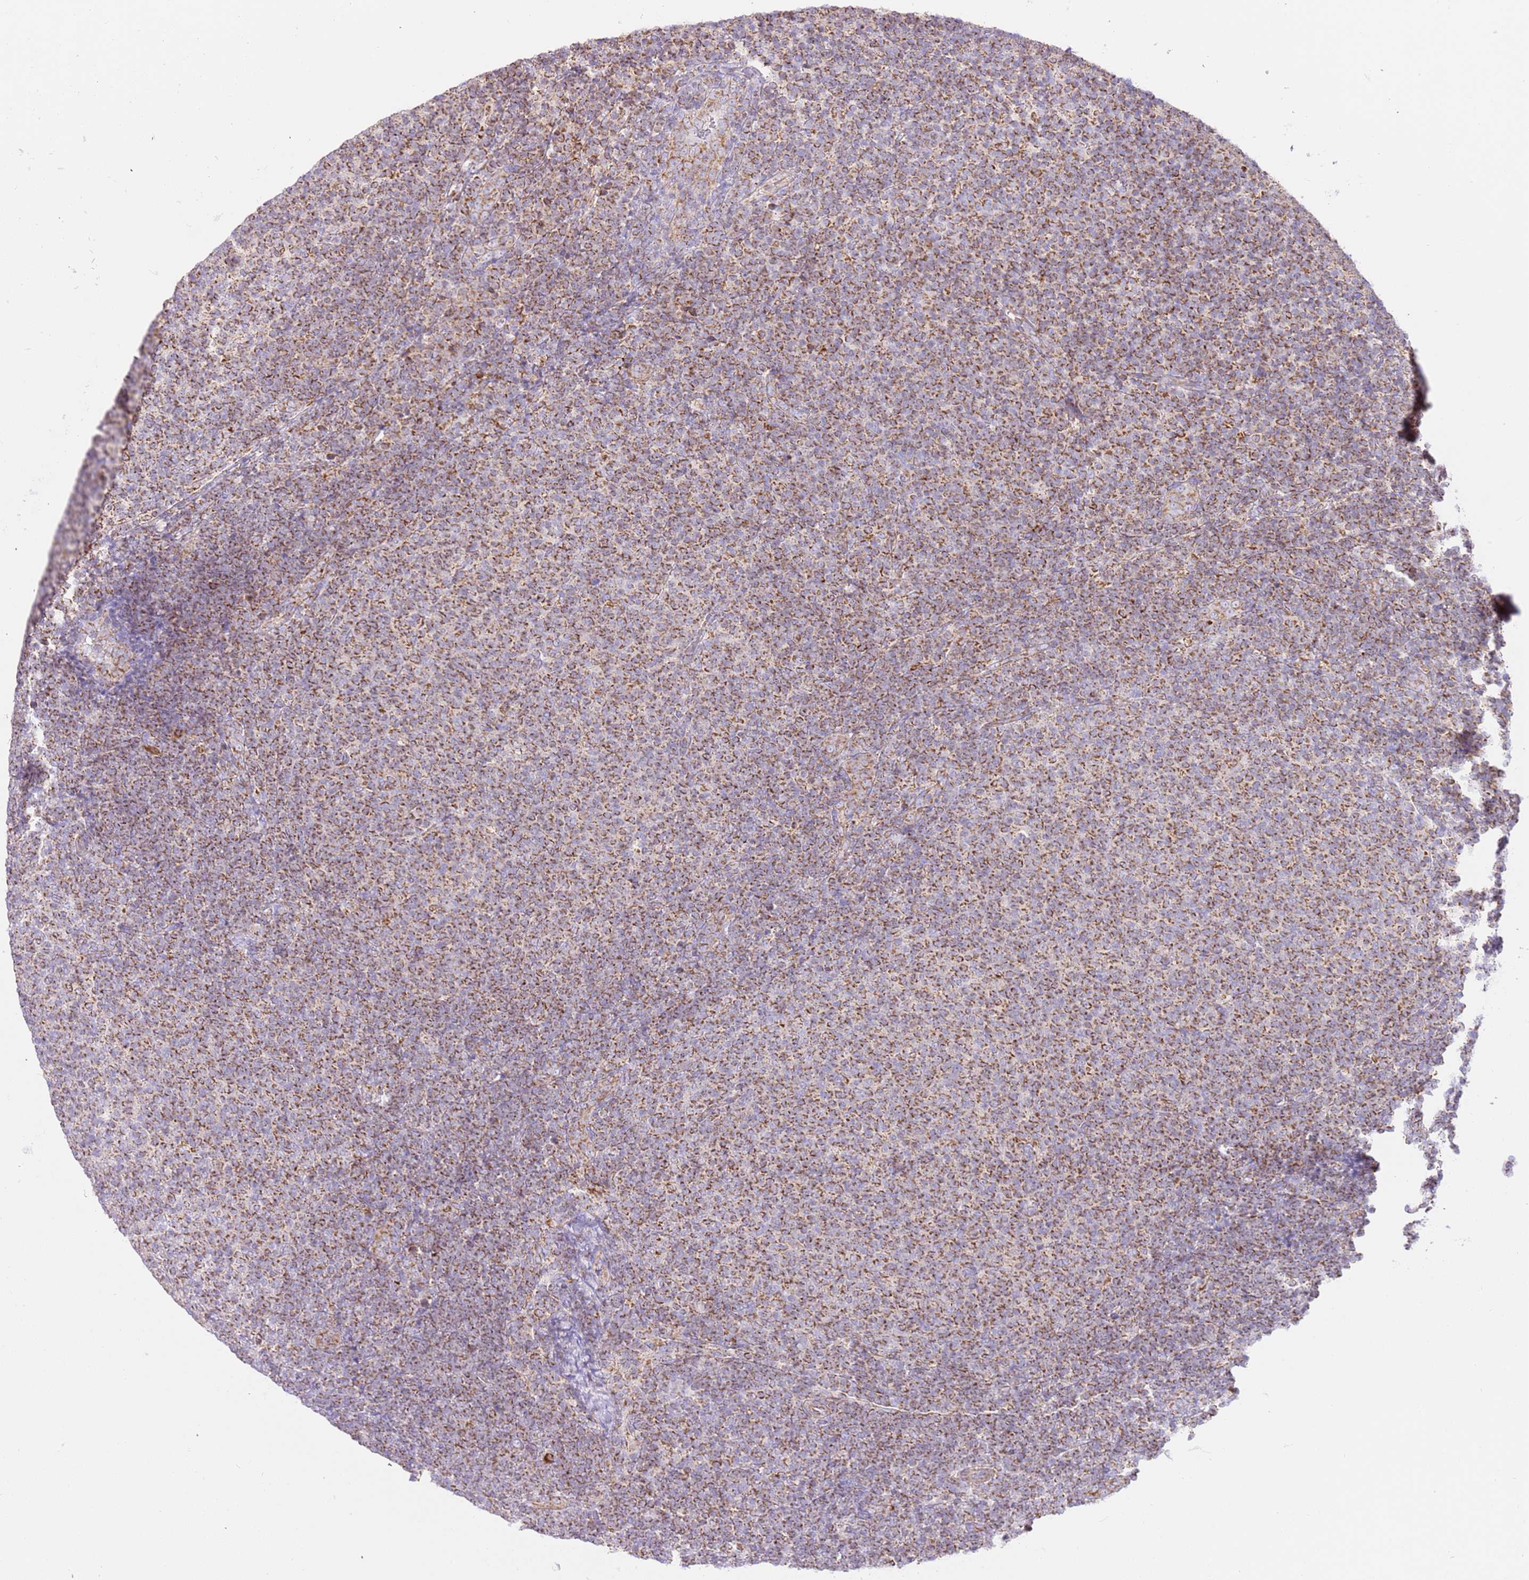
{"staining": {"intensity": "strong", "quantity": ">75%", "location": "cytoplasmic/membranous"}, "tissue": "lymphoma", "cell_type": "Tumor cells", "image_type": "cancer", "snomed": [{"axis": "morphology", "description": "Malignant lymphoma, non-Hodgkin's type, Low grade"}, {"axis": "topography", "description": "Lymph node"}], "caption": "A micrograph of human malignant lymphoma, non-Hodgkin's type (low-grade) stained for a protein displays strong cytoplasmic/membranous brown staining in tumor cells. (Stains: DAB (3,3'-diaminobenzidine) in brown, nuclei in blue, Microscopy: brightfield microscopy at high magnification).", "gene": "ZBTB39", "patient": {"sex": "male", "age": 66}}